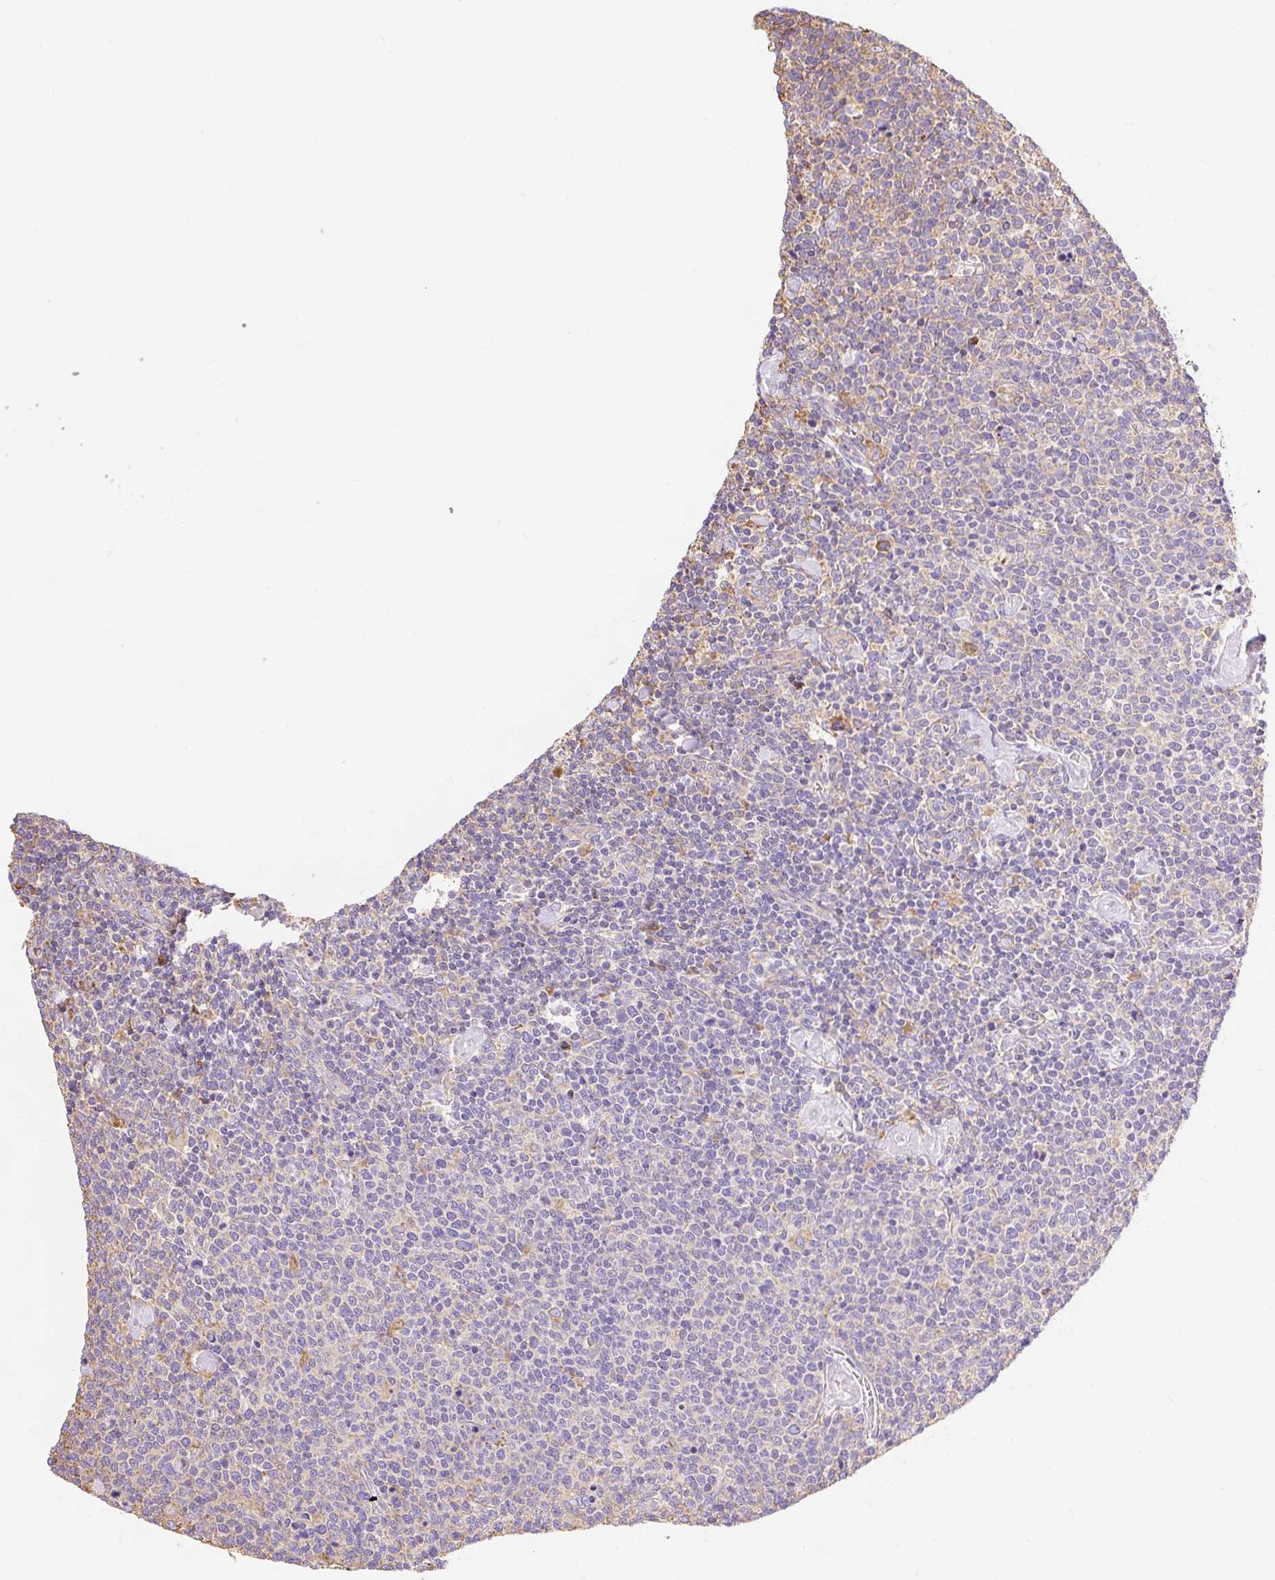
{"staining": {"intensity": "negative", "quantity": "none", "location": "none"}, "tissue": "lymphoma", "cell_type": "Tumor cells", "image_type": "cancer", "snomed": [{"axis": "morphology", "description": "Malignant lymphoma, non-Hodgkin's type, High grade"}, {"axis": "topography", "description": "Lymph node"}], "caption": "Malignant lymphoma, non-Hodgkin's type (high-grade) was stained to show a protein in brown. There is no significant positivity in tumor cells.", "gene": "RPS17", "patient": {"sex": "male", "age": 61}}